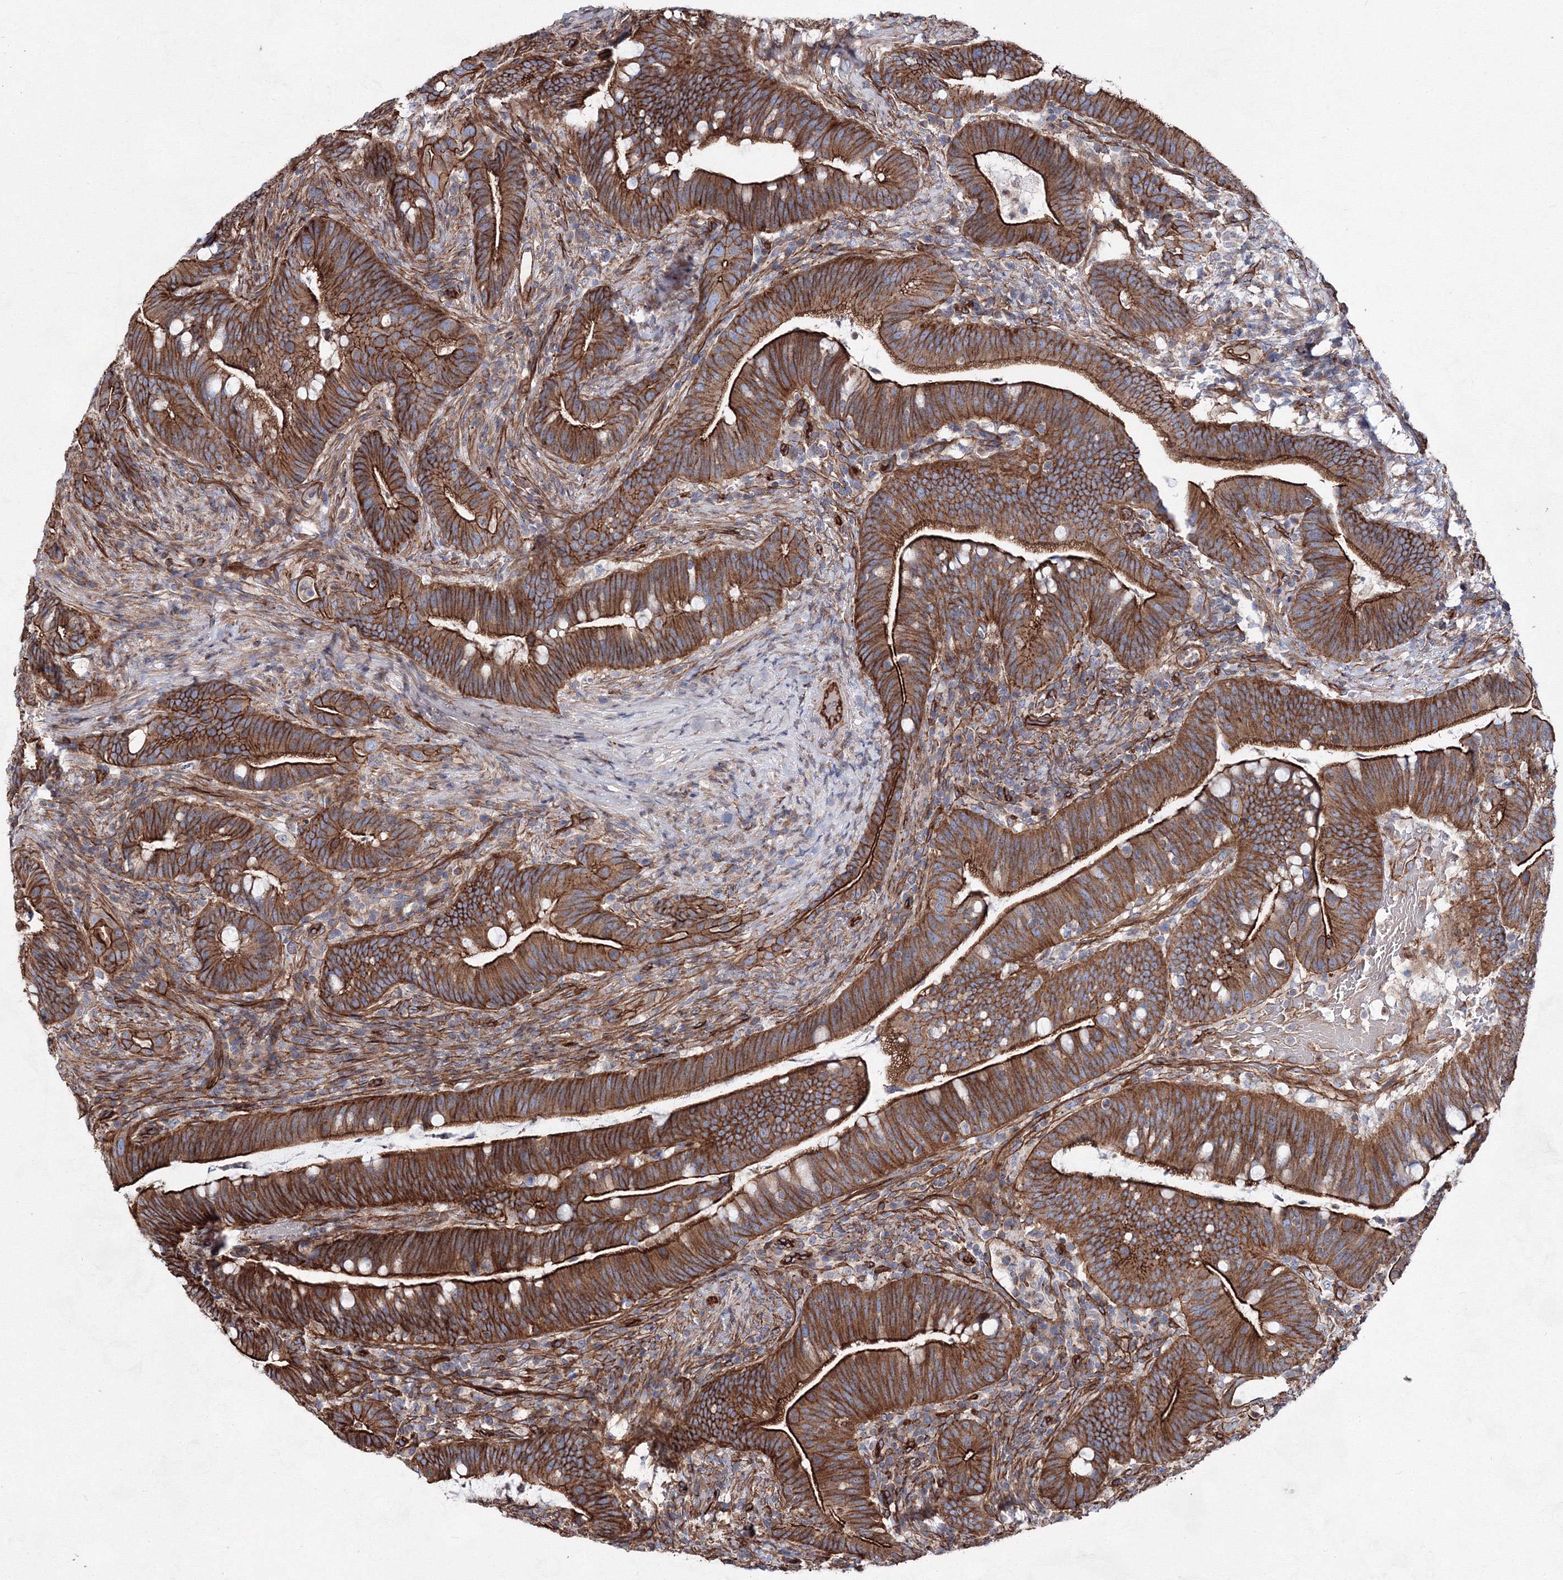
{"staining": {"intensity": "strong", "quantity": ">75%", "location": "cytoplasmic/membranous"}, "tissue": "colorectal cancer", "cell_type": "Tumor cells", "image_type": "cancer", "snomed": [{"axis": "morphology", "description": "Adenocarcinoma, NOS"}, {"axis": "topography", "description": "Colon"}], "caption": "The immunohistochemical stain highlights strong cytoplasmic/membranous expression in tumor cells of colorectal cancer (adenocarcinoma) tissue.", "gene": "ANKRD37", "patient": {"sex": "female", "age": 66}}